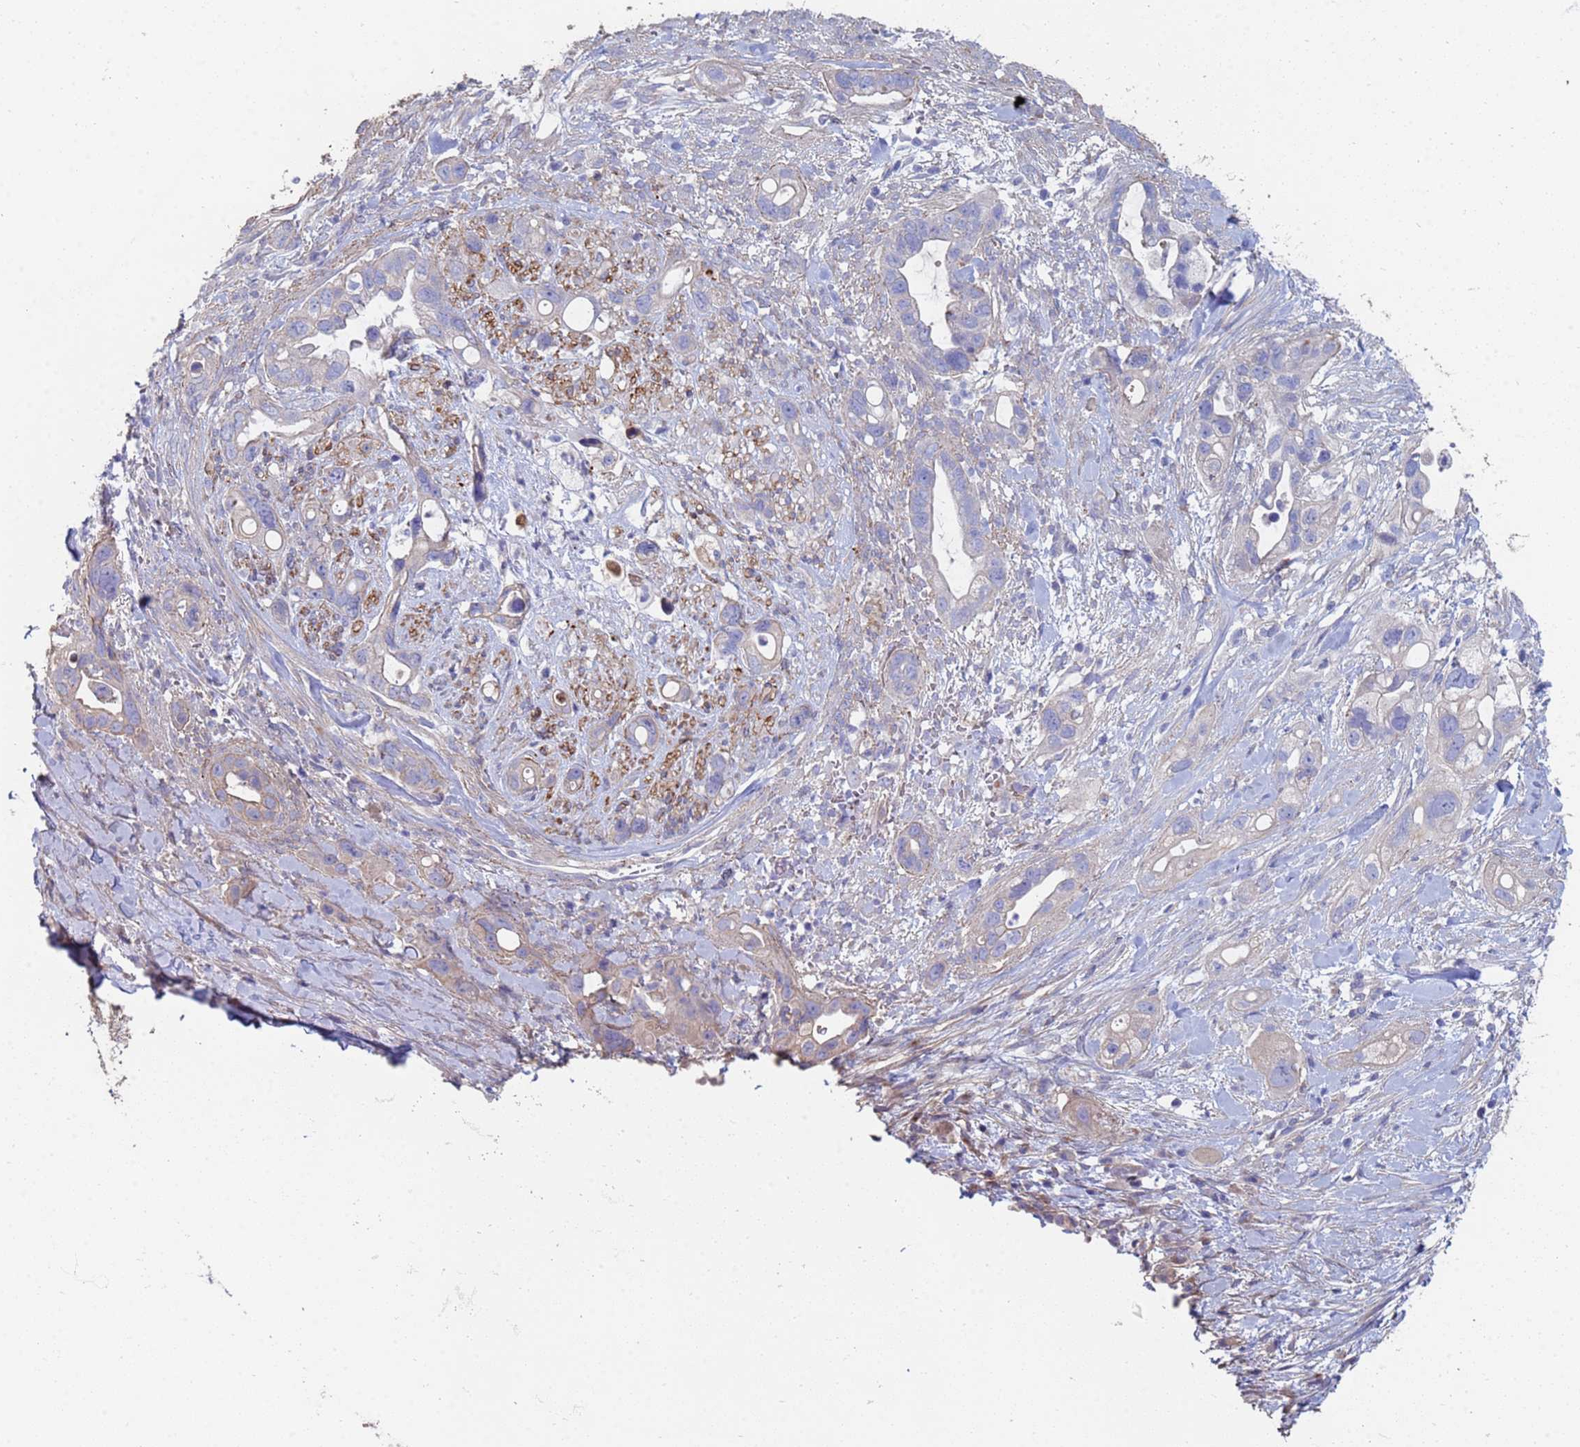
{"staining": {"intensity": "weak", "quantity": "<25%", "location": "cytoplasmic/membranous"}, "tissue": "pancreatic cancer", "cell_type": "Tumor cells", "image_type": "cancer", "snomed": [{"axis": "morphology", "description": "Adenocarcinoma, NOS"}, {"axis": "topography", "description": "Pancreas"}], "caption": "IHC photomicrograph of pancreatic cancer stained for a protein (brown), which exhibits no staining in tumor cells.", "gene": "ABCA8", "patient": {"sex": "male", "age": 44}}